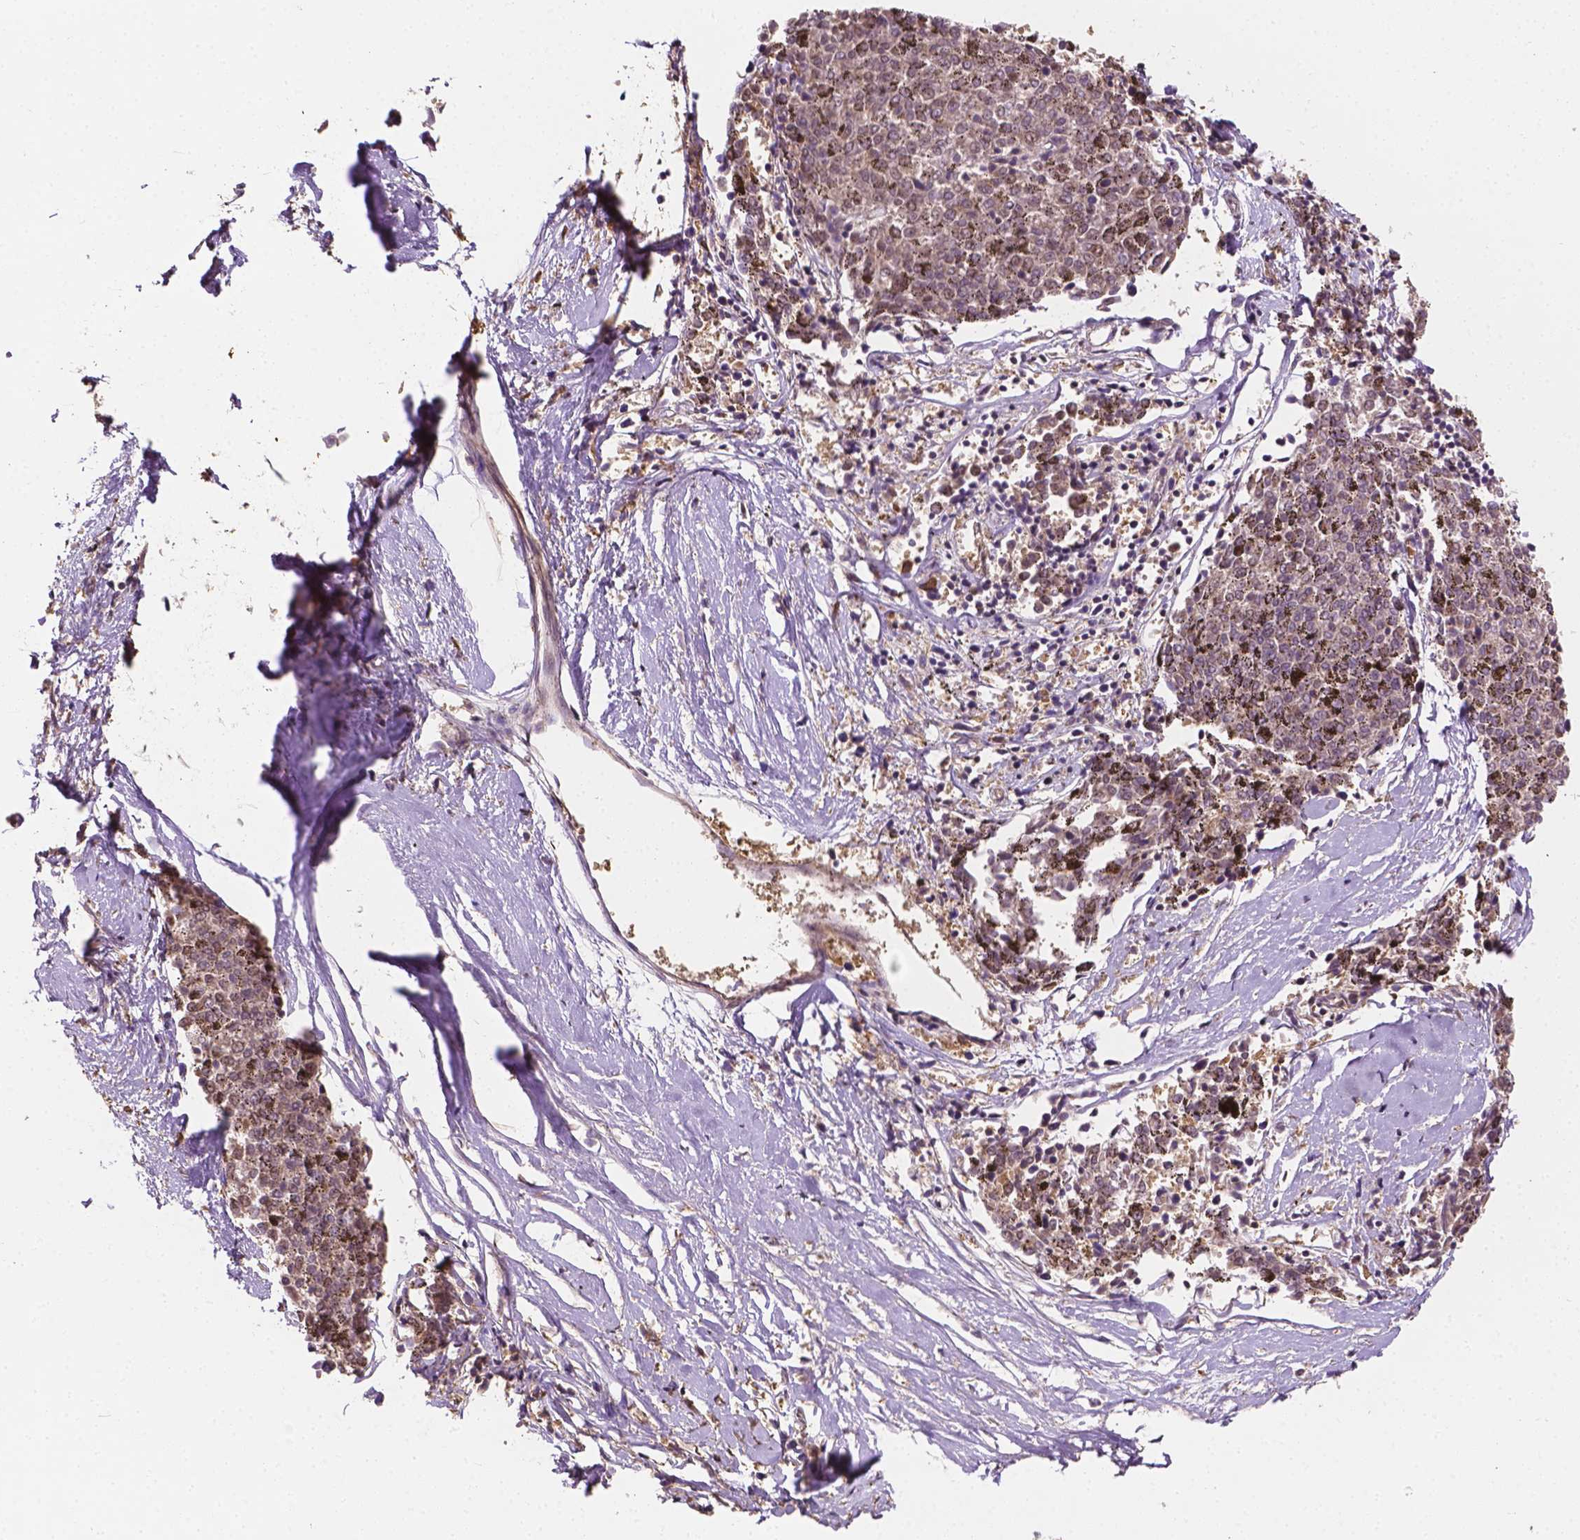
{"staining": {"intensity": "negative", "quantity": "none", "location": "none"}, "tissue": "melanoma", "cell_type": "Tumor cells", "image_type": "cancer", "snomed": [{"axis": "morphology", "description": "Malignant melanoma, NOS"}, {"axis": "topography", "description": "Skin"}], "caption": "Malignant melanoma stained for a protein using immunohistochemistry reveals no positivity tumor cells.", "gene": "YAP1", "patient": {"sex": "female", "age": 72}}